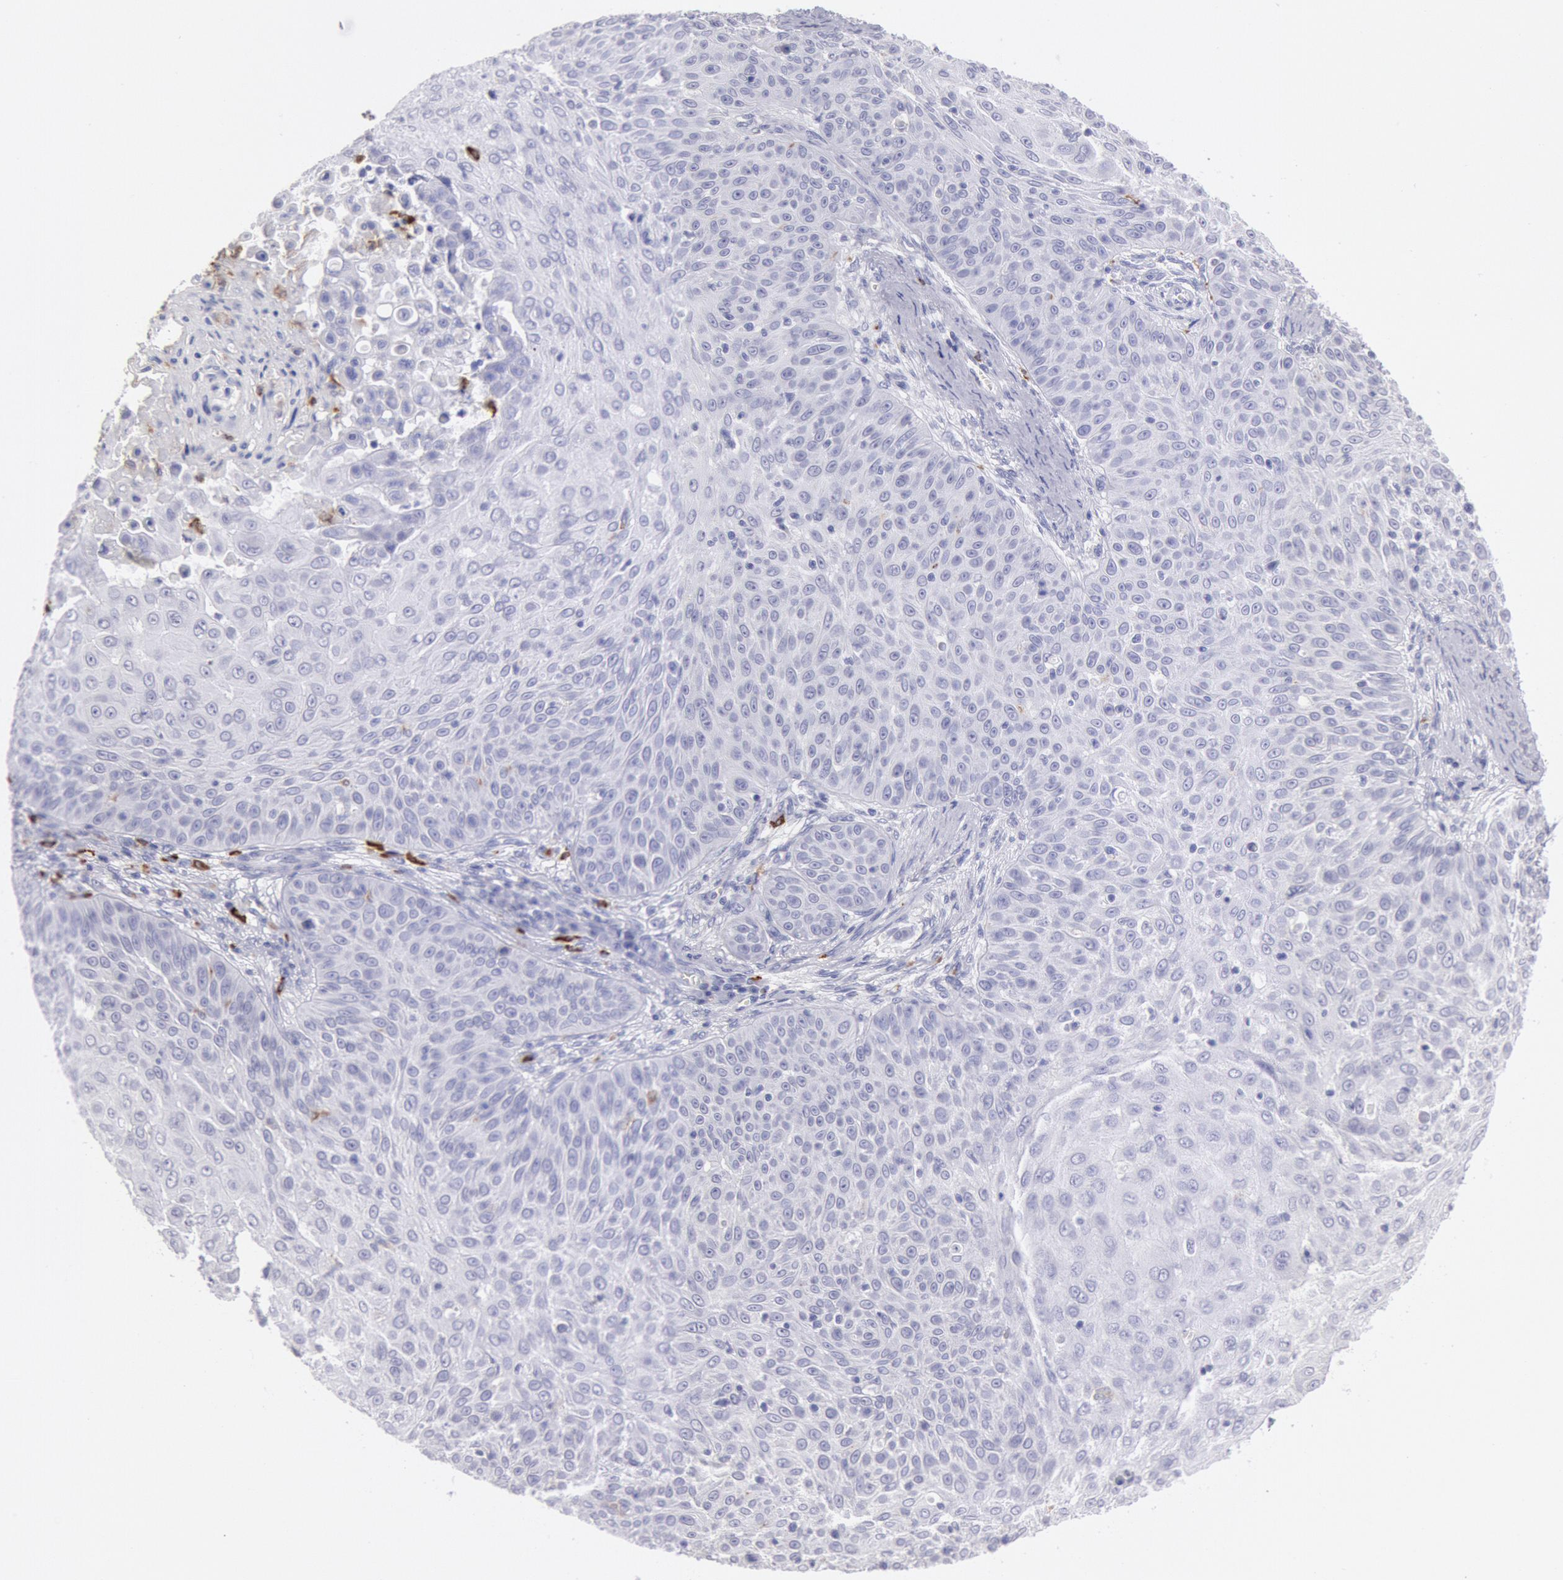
{"staining": {"intensity": "negative", "quantity": "none", "location": "none"}, "tissue": "skin cancer", "cell_type": "Tumor cells", "image_type": "cancer", "snomed": [{"axis": "morphology", "description": "Squamous cell carcinoma, NOS"}, {"axis": "topography", "description": "Skin"}], "caption": "Immunohistochemical staining of skin cancer (squamous cell carcinoma) displays no significant positivity in tumor cells.", "gene": "FCN1", "patient": {"sex": "male", "age": 82}}